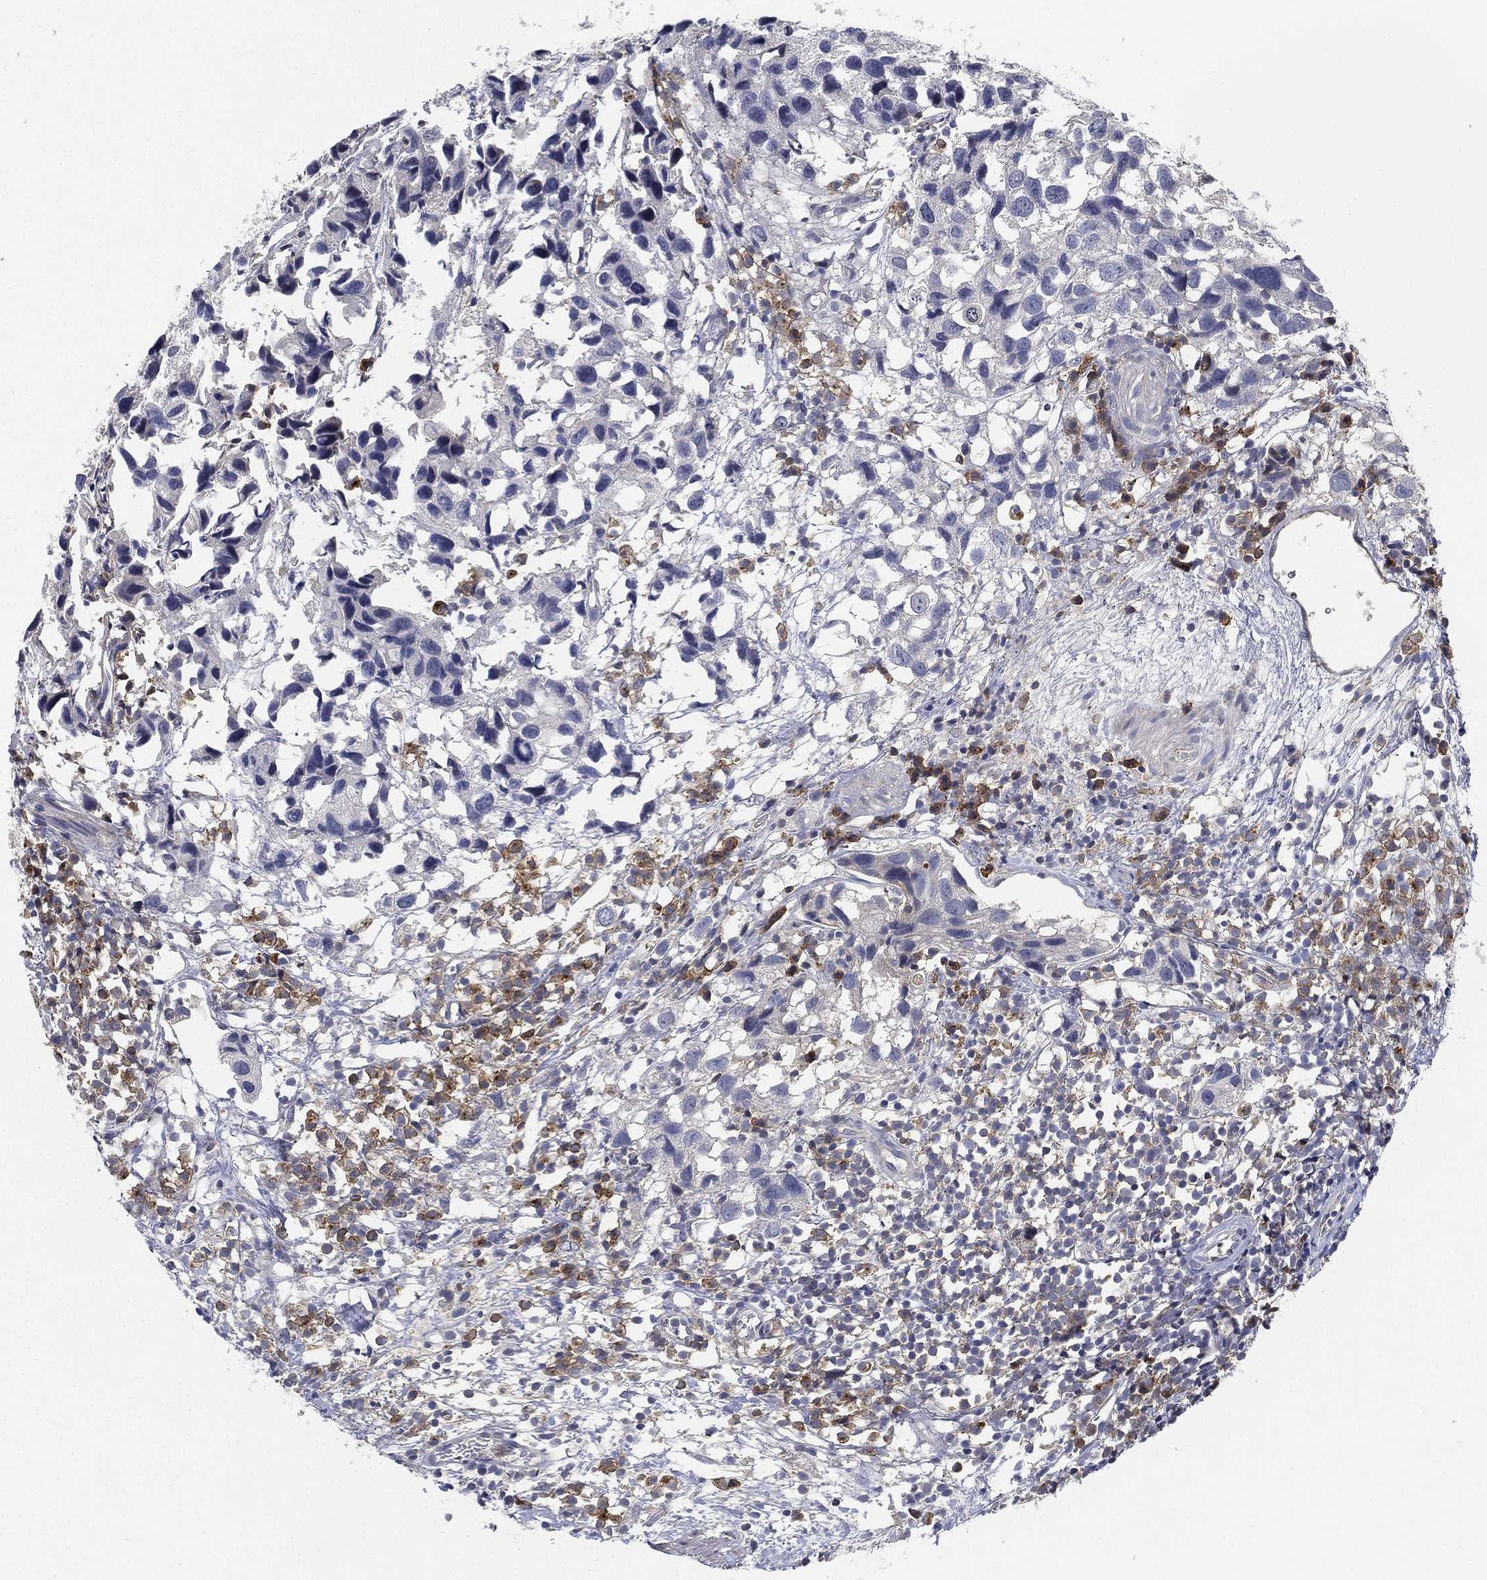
{"staining": {"intensity": "negative", "quantity": "none", "location": "none"}, "tissue": "urothelial cancer", "cell_type": "Tumor cells", "image_type": "cancer", "snomed": [{"axis": "morphology", "description": "Urothelial carcinoma, High grade"}, {"axis": "topography", "description": "Urinary bladder"}], "caption": "Human high-grade urothelial carcinoma stained for a protein using immunohistochemistry (IHC) exhibits no expression in tumor cells.", "gene": "CFAP251", "patient": {"sex": "male", "age": 79}}